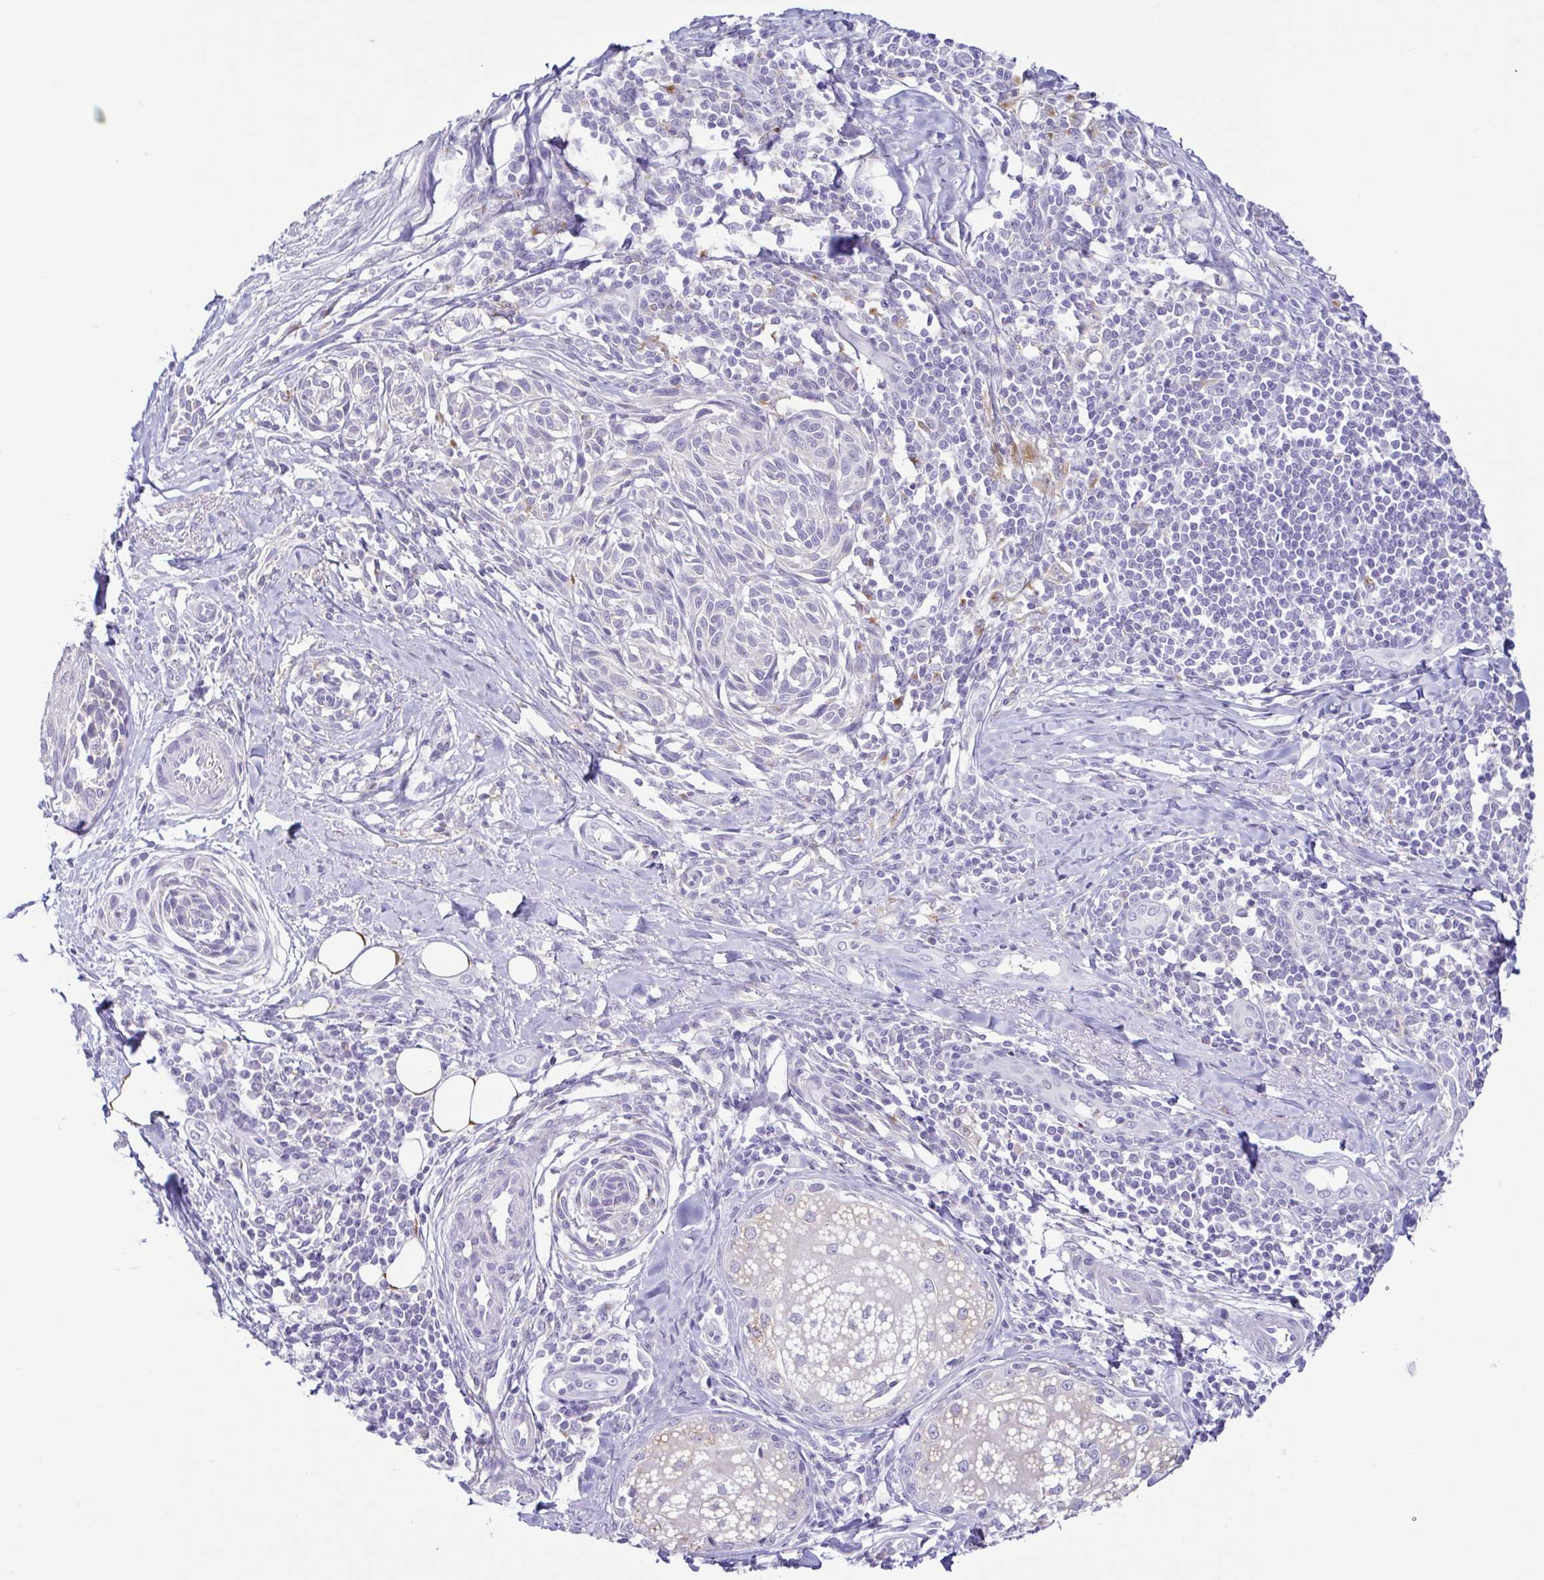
{"staining": {"intensity": "negative", "quantity": "none", "location": "none"}, "tissue": "melanoma", "cell_type": "Tumor cells", "image_type": "cancer", "snomed": [{"axis": "morphology", "description": "Malignant melanoma, NOS"}, {"axis": "topography", "description": "Skin"}], "caption": "There is no significant positivity in tumor cells of malignant melanoma.", "gene": "ATP6V1G2", "patient": {"sex": "female", "age": 86}}